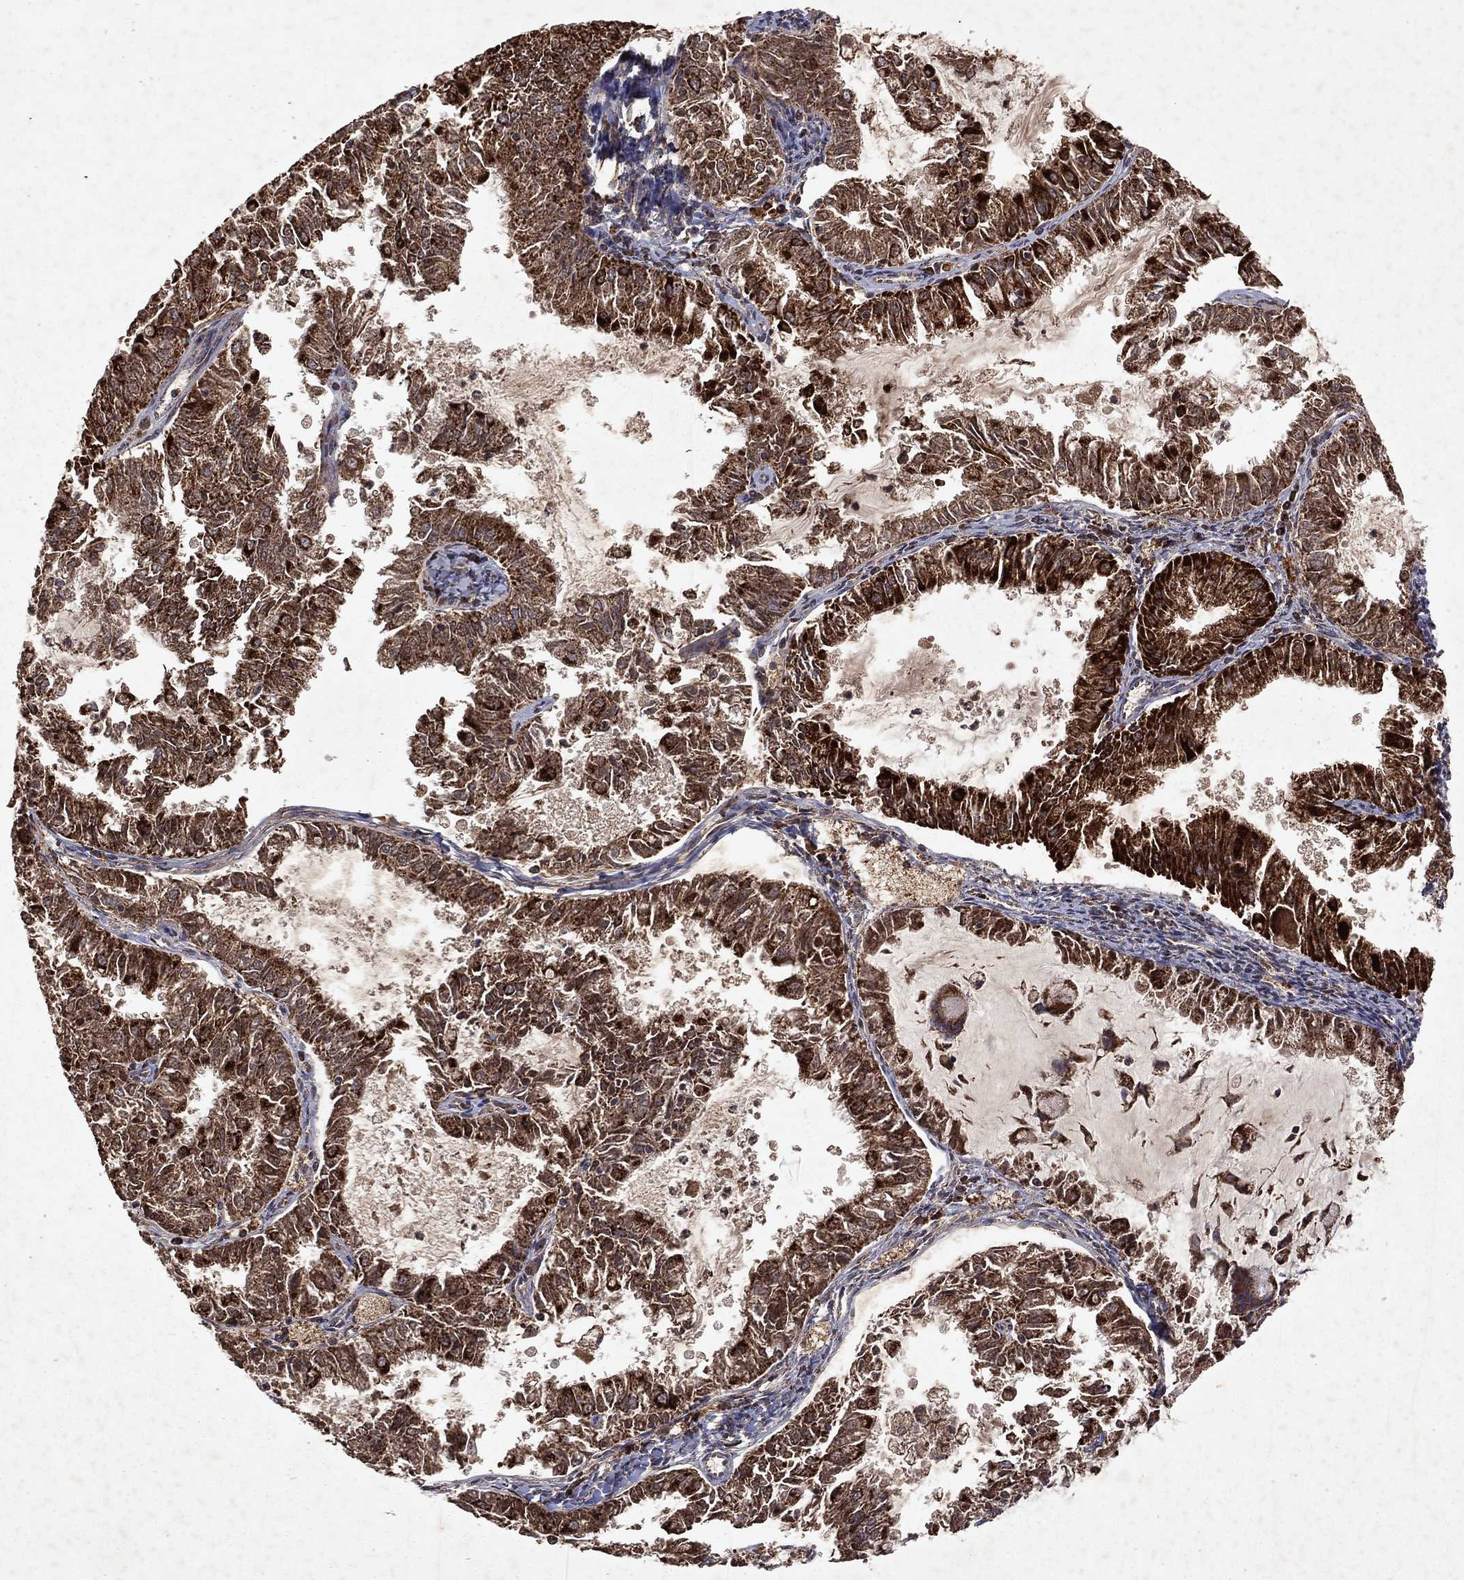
{"staining": {"intensity": "strong", "quantity": ">75%", "location": "cytoplasmic/membranous"}, "tissue": "endometrial cancer", "cell_type": "Tumor cells", "image_type": "cancer", "snomed": [{"axis": "morphology", "description": "Adenocarcinoma, NOS"}, {"axis": "topography", "description": "Endometrium"}], "caption": "Immunohistochemical staining of endometrial adenocarcinoma shows high levels of strong cytoplasmic/membranous expression in about >75% of tumor cells.", "gene": "PYROXD2", "patient": {"sex": "female", "age": 57}}